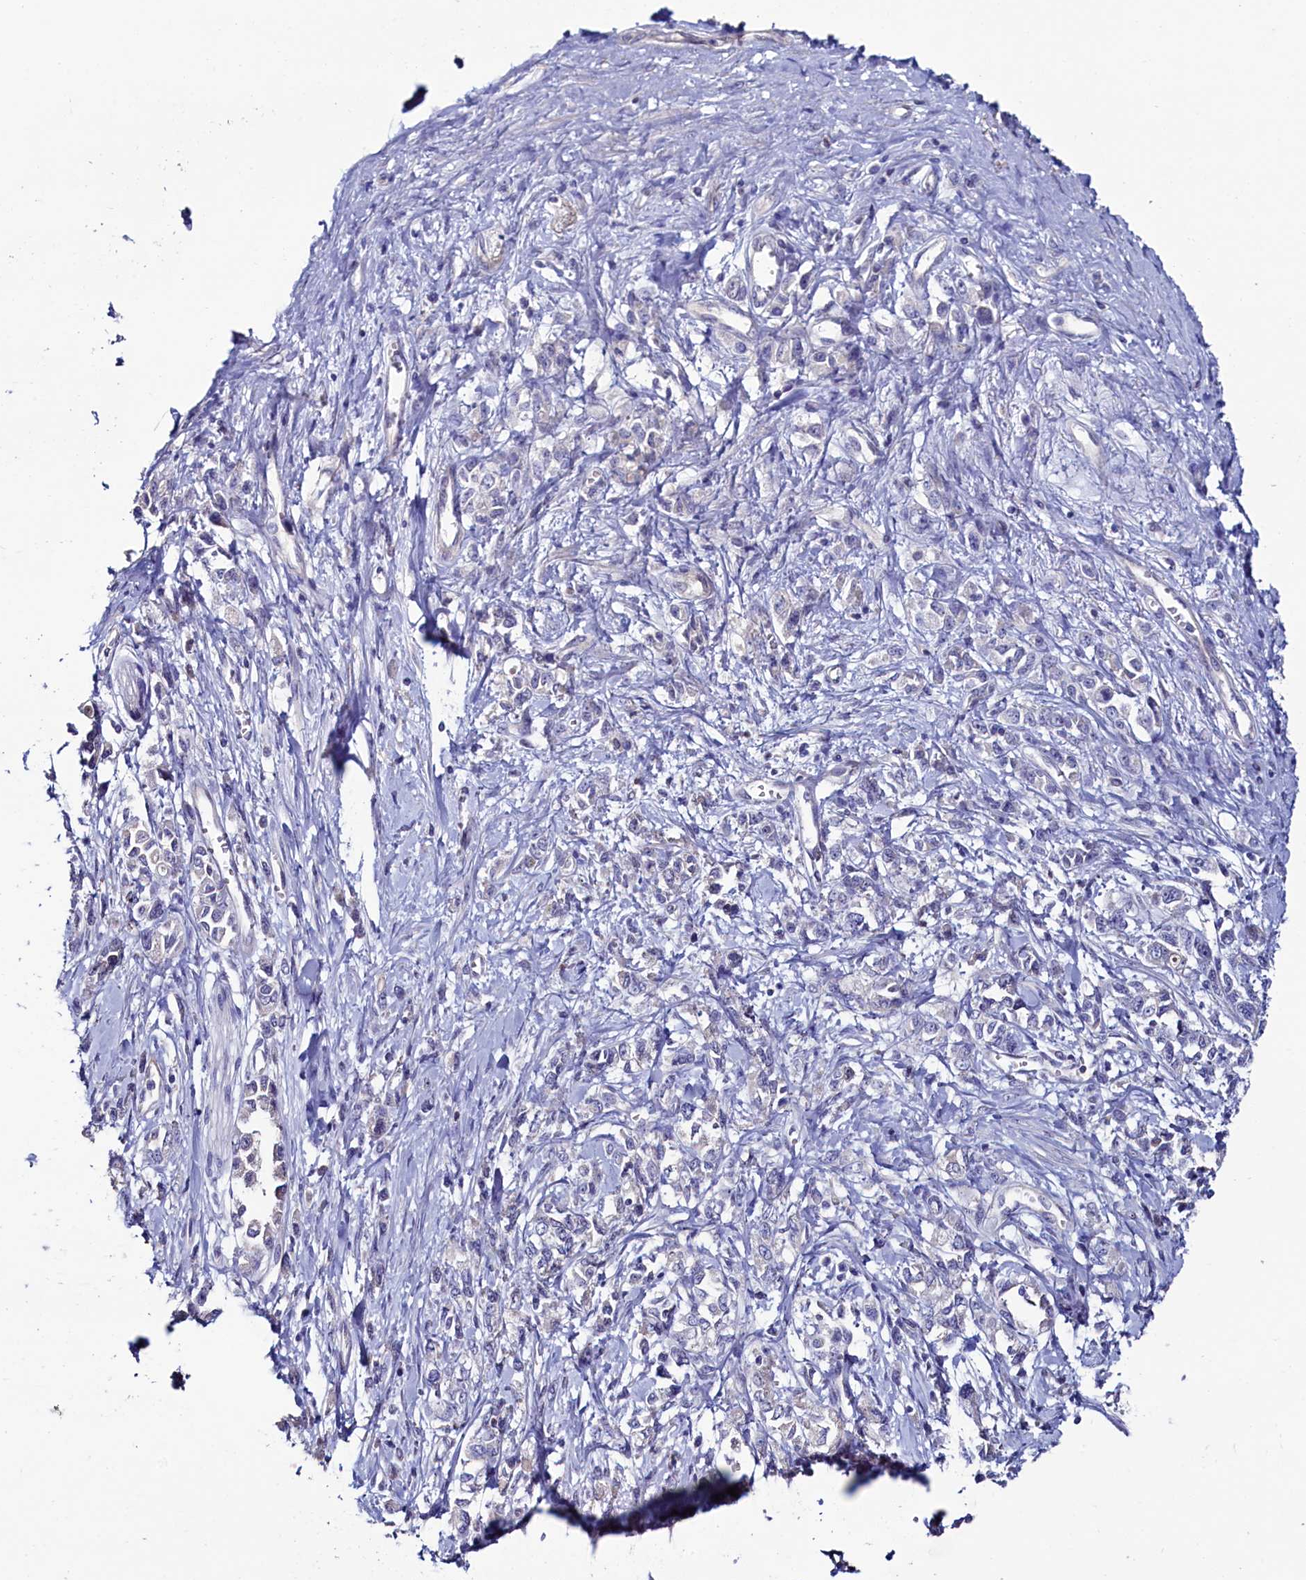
{"staining": {"intensity": "negative", "quantity": "none", "location": "none"}, "tissue": "stomach cancer", "cell_type": "Tumor cells", "image_type": "cancer", "snomed": [{"axis": "morphology", "description": "Adenocarcinoma, NOS"}, {"axis": "topography", "description": "Stomach"}], "caption": "Tumor cells are negative for protein expression in human stomach adenocarcinoma. (DAB immunohistochemistry, high magnification).", "gene": "ASTE1", "patient": {"sex": "female", "age": 76}}